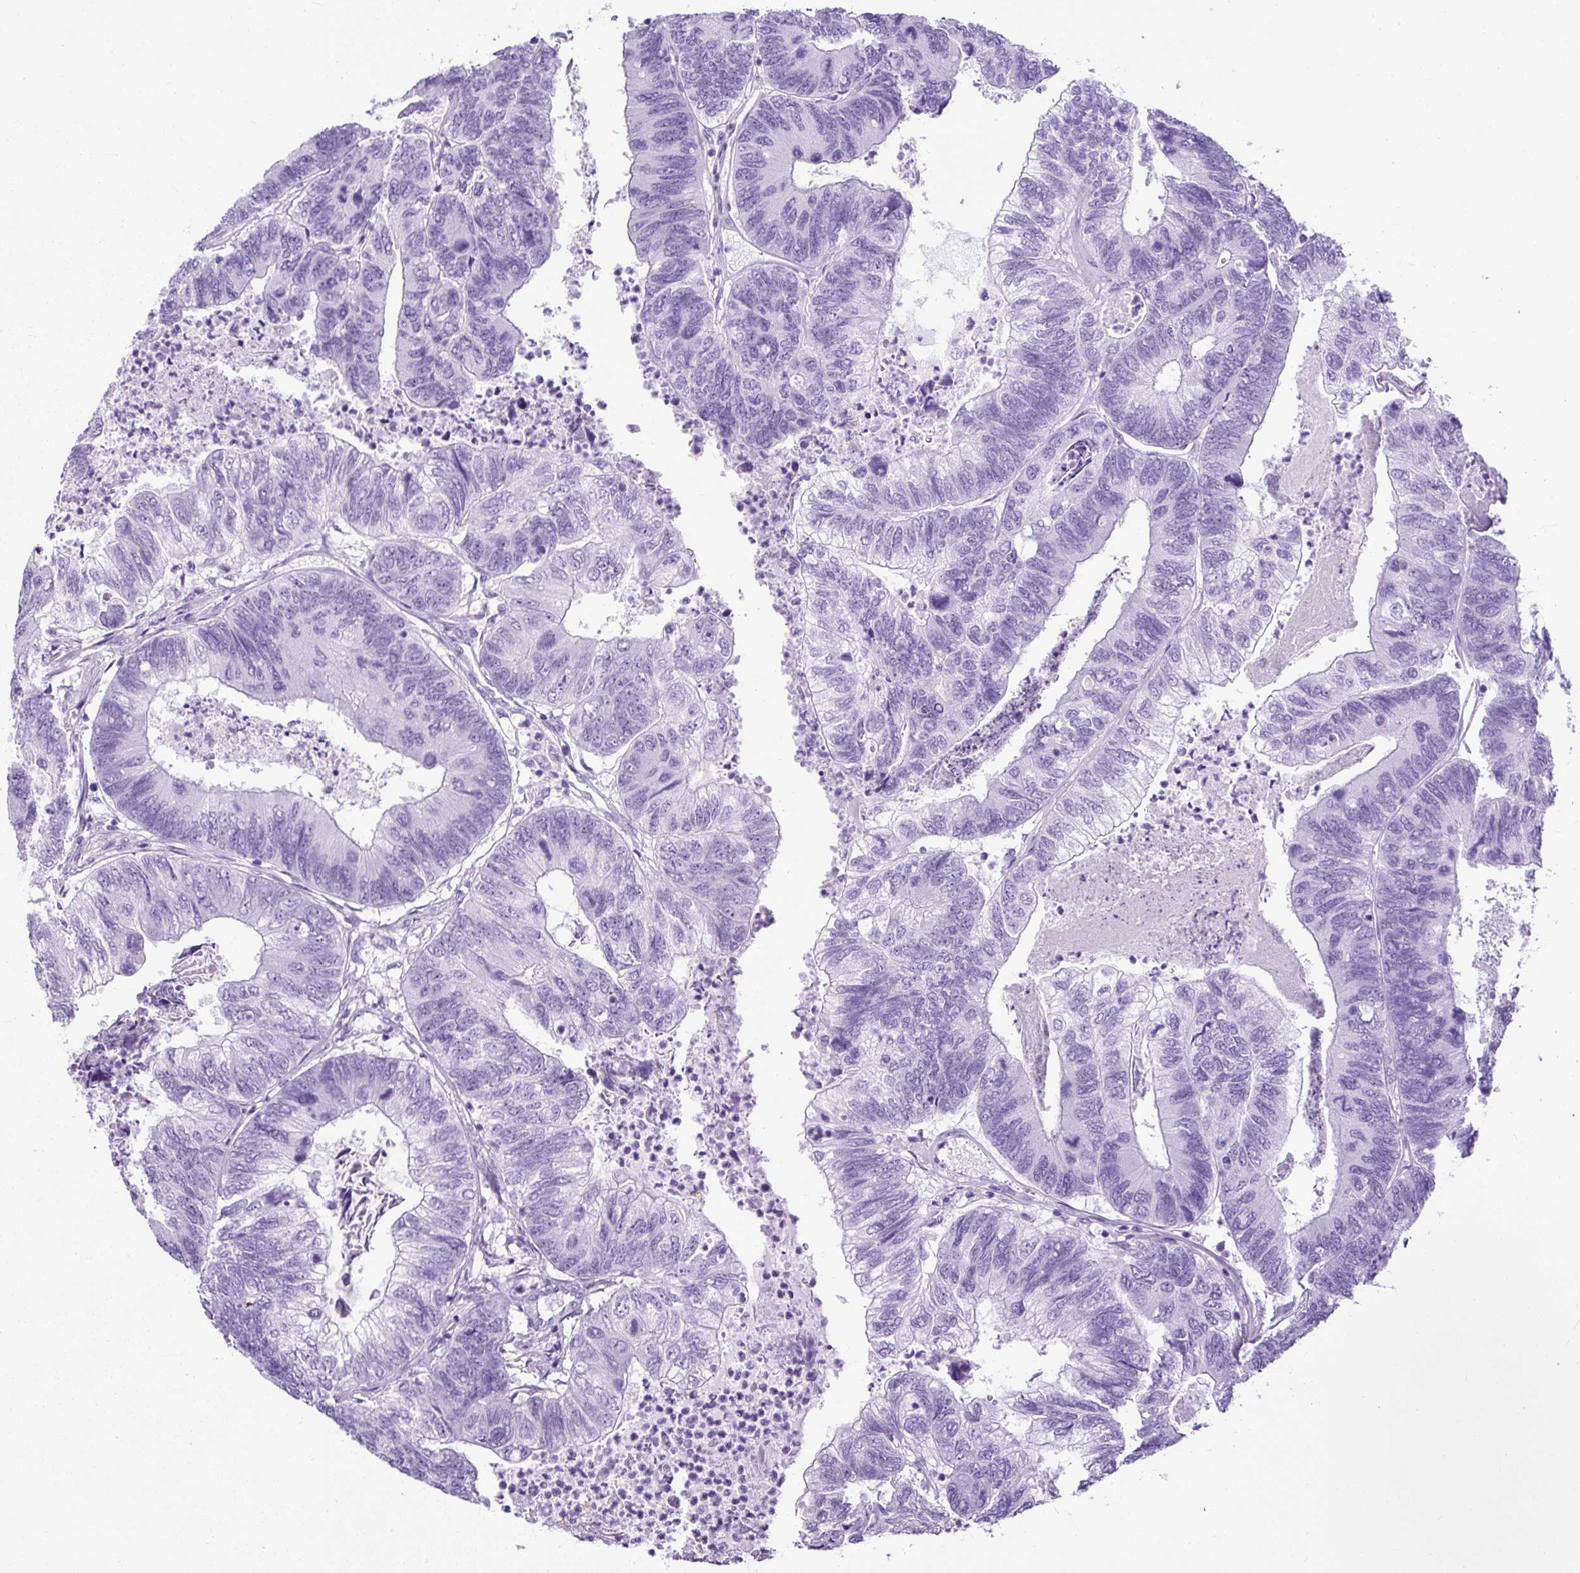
{"staining": {"intensity": "negative", "quantity": "none", "location": "none"}, "tissue": "colorectal cancer", "cell_type": "Tumor cells", "image_type": "cancer", "snomed": [{"axis": "morphology", "description": "Adenocarcinoma, NOS"}, {"axis": "topography", "description": "Colon"}], "caption": "Human adenocarcinoma (colorectal) stained for a protein using immunohistochemistry demonstrates no expression in tumor cells.", "gene": "PDIA2", "patient": {"sex": "female", "age": 67}}